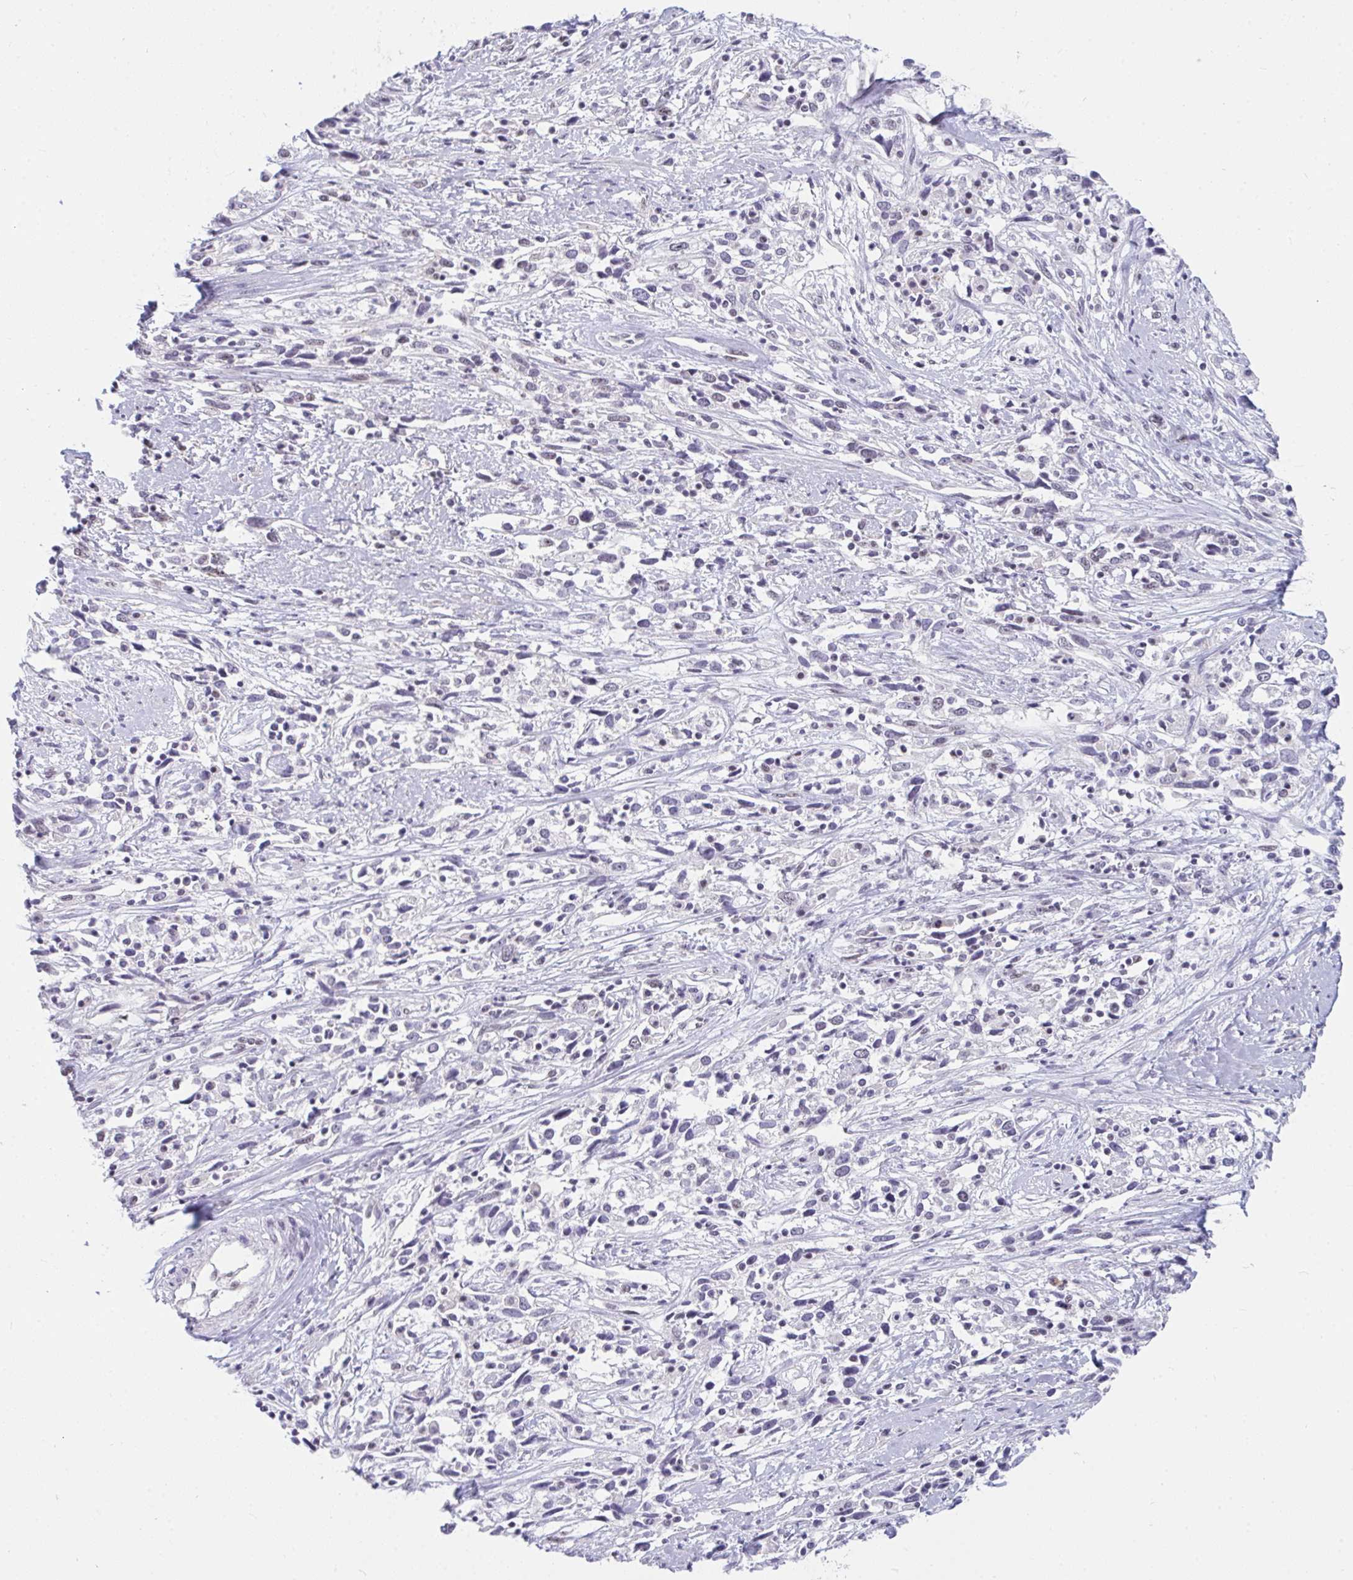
{"staining": {"intensity": "weak", "quantity": "<25%", "location": "nuclear"}, "tissue": "cervical cancer", "cell_type": "Tumor cells", "image_type": "cancer", "snomed": [{"axis": "morphology", "description": "Adenocarcinoma, NOS"}, {"axis": "topography", "description": "Cervix"}], "caption": "Micrograph shows no significant protein staining in tumor cells of adenocarcinoma (cervical).", "gene": "PRR14", "patient": {"sex": "female", "age": 40}}